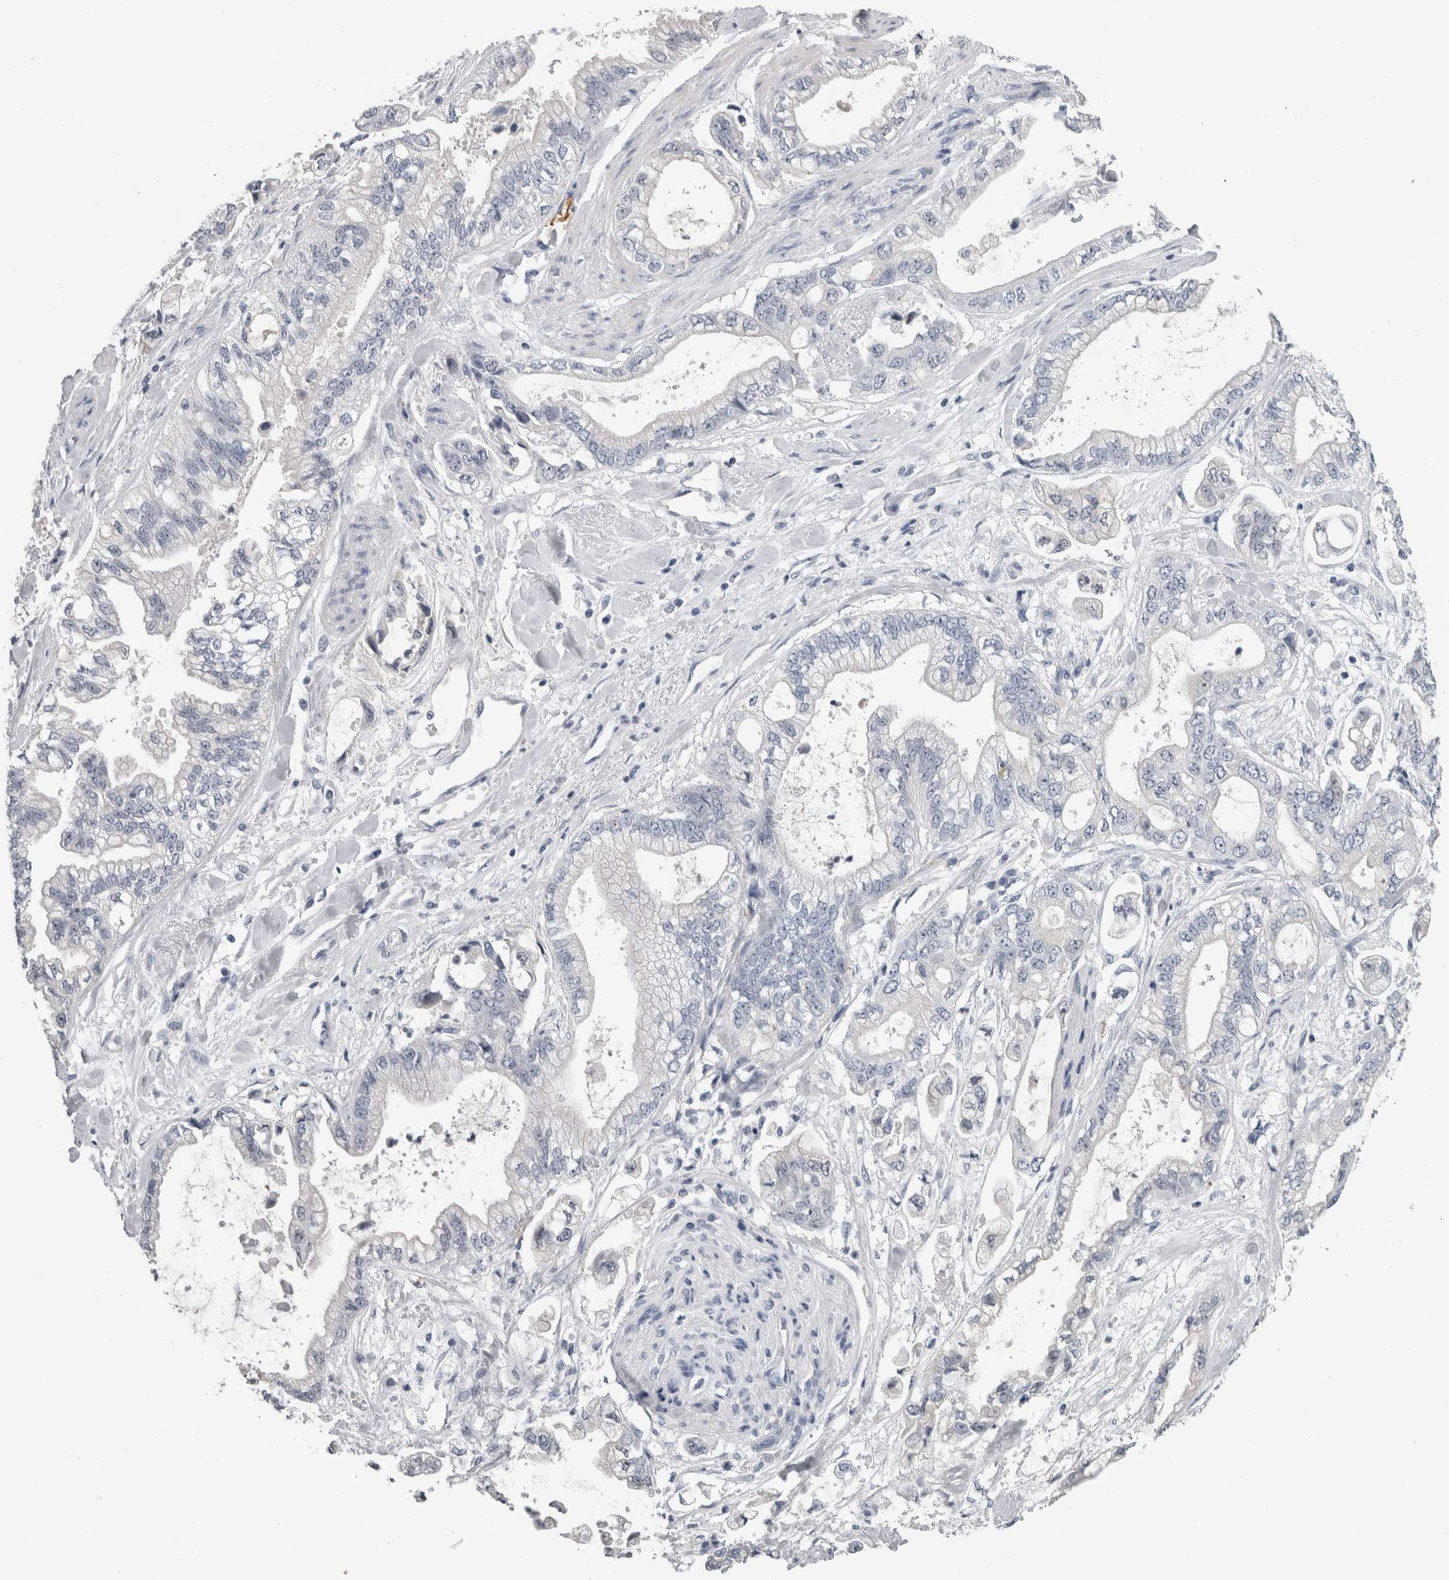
{"staining": {"intensity": "negative", "quantity": "none", "location": "none"}, "tissue": "stomach cancer", "cell_type": "Tumor cells", "image_type": "cancer", "snomed": [{"axis": "morphology", "description": "Normal tissue, NOS"}, {"axis": "morphology", "description": "Adenocarcinoma, NOS"}, {"axis": "topography", "description": "Stomach"}], "caption": "Immunohistochemistry (IHC) histopathology image of stomach cancer (adenocarcinoma) stained for a protein (brown), which exhibits no positivity in tumor cells. Nuclei are stained in blue.", "gene": "ALDH8A1", "patient": {"sex": "male", "age": 62}}